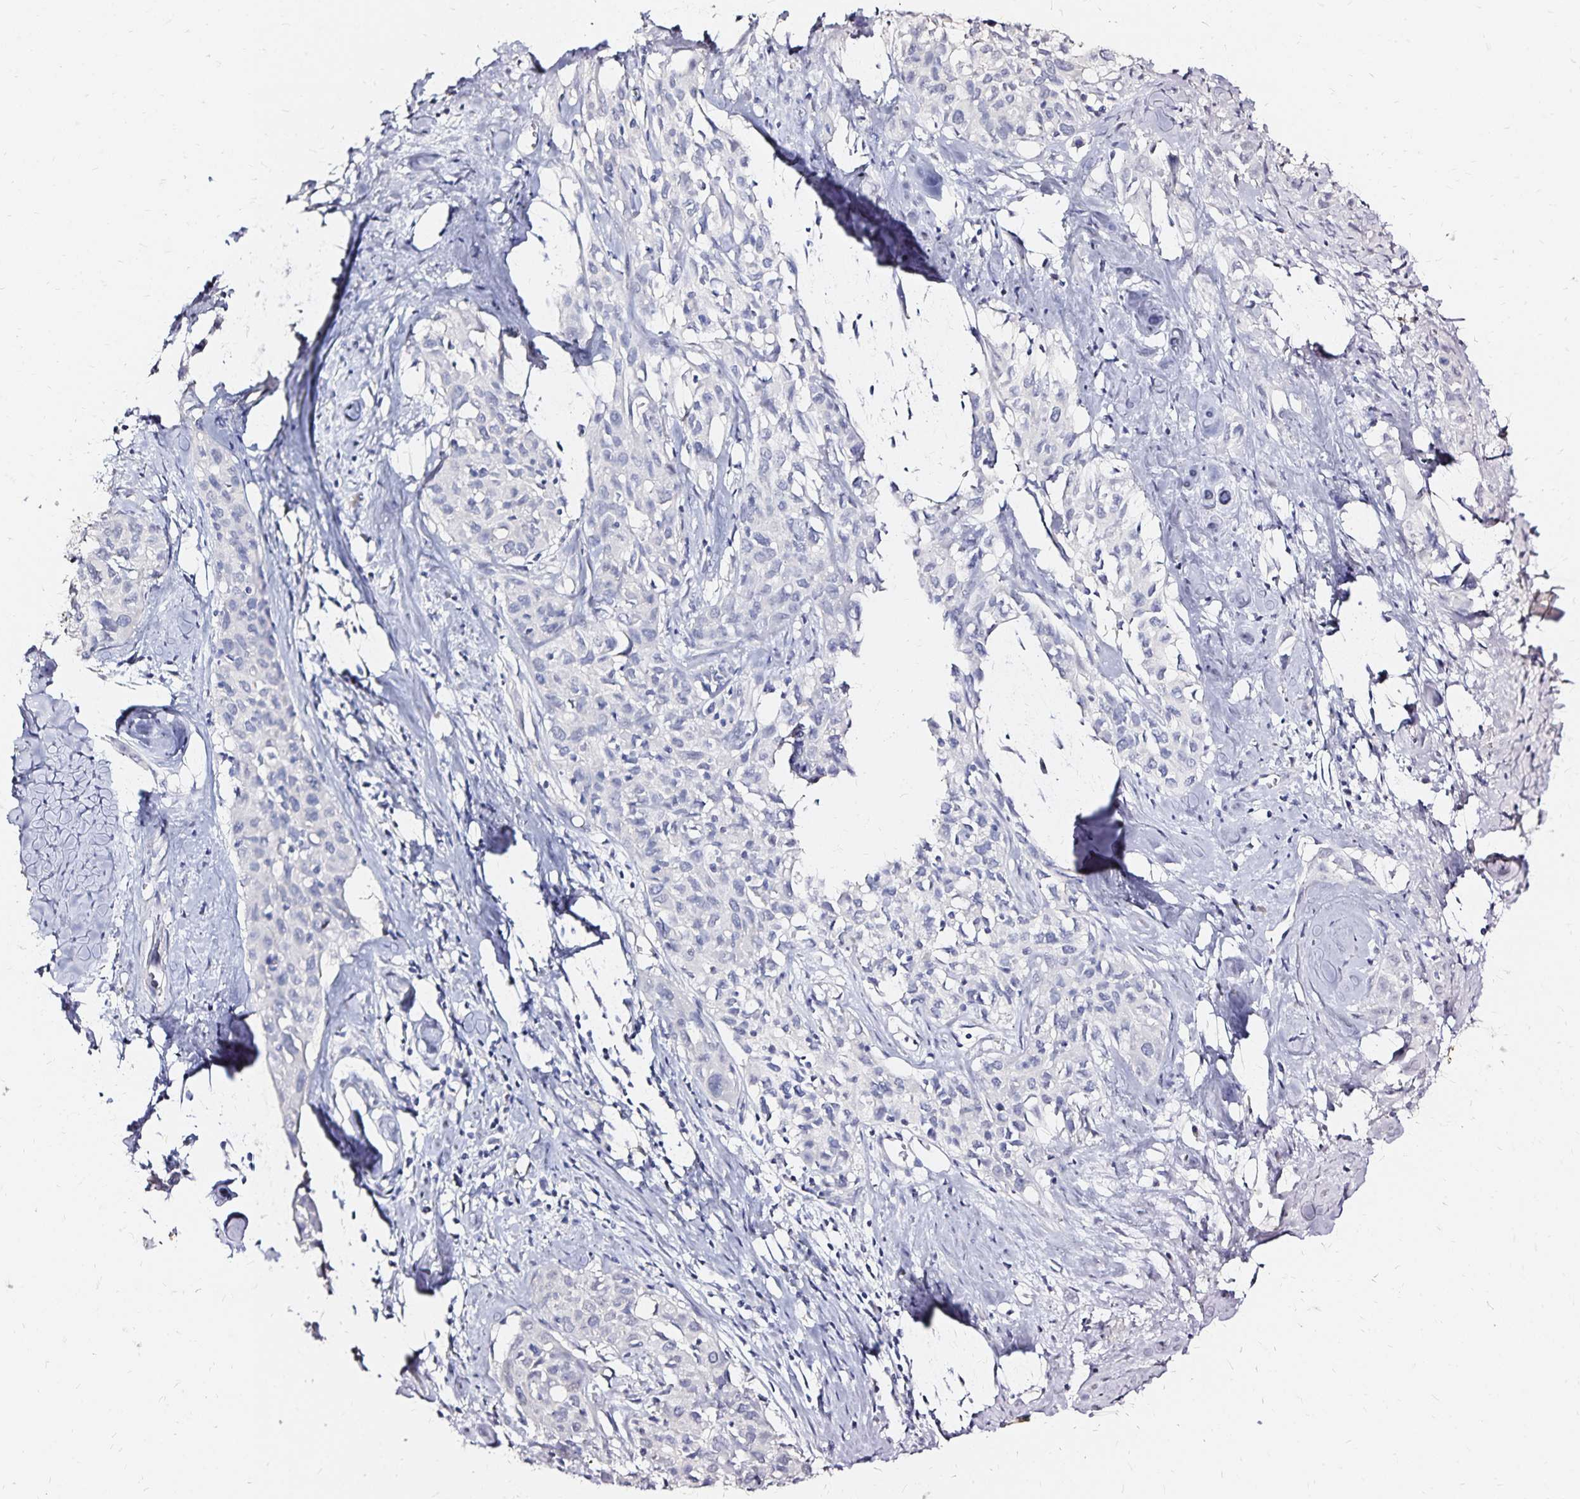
{"staining": {"intensity": "negative", "quantity": "none", "location": "none"}, "tissue": "cervical cancer", "cell_type": "Tumor cells", "image_type": "cancer", "snomed": [{"axis": "morphology", "description": "Squamous cell carcinoma, NOS"}, {"axis": "topography", "description": "Cervix"}], "caption": "Squamous cell carcinoma (cervical) was stained to show a protein in brown. There is no significant positivity in tumor cells.", "gene": "SLC5A1", "patient": {"sex": "female", "age": 51}}